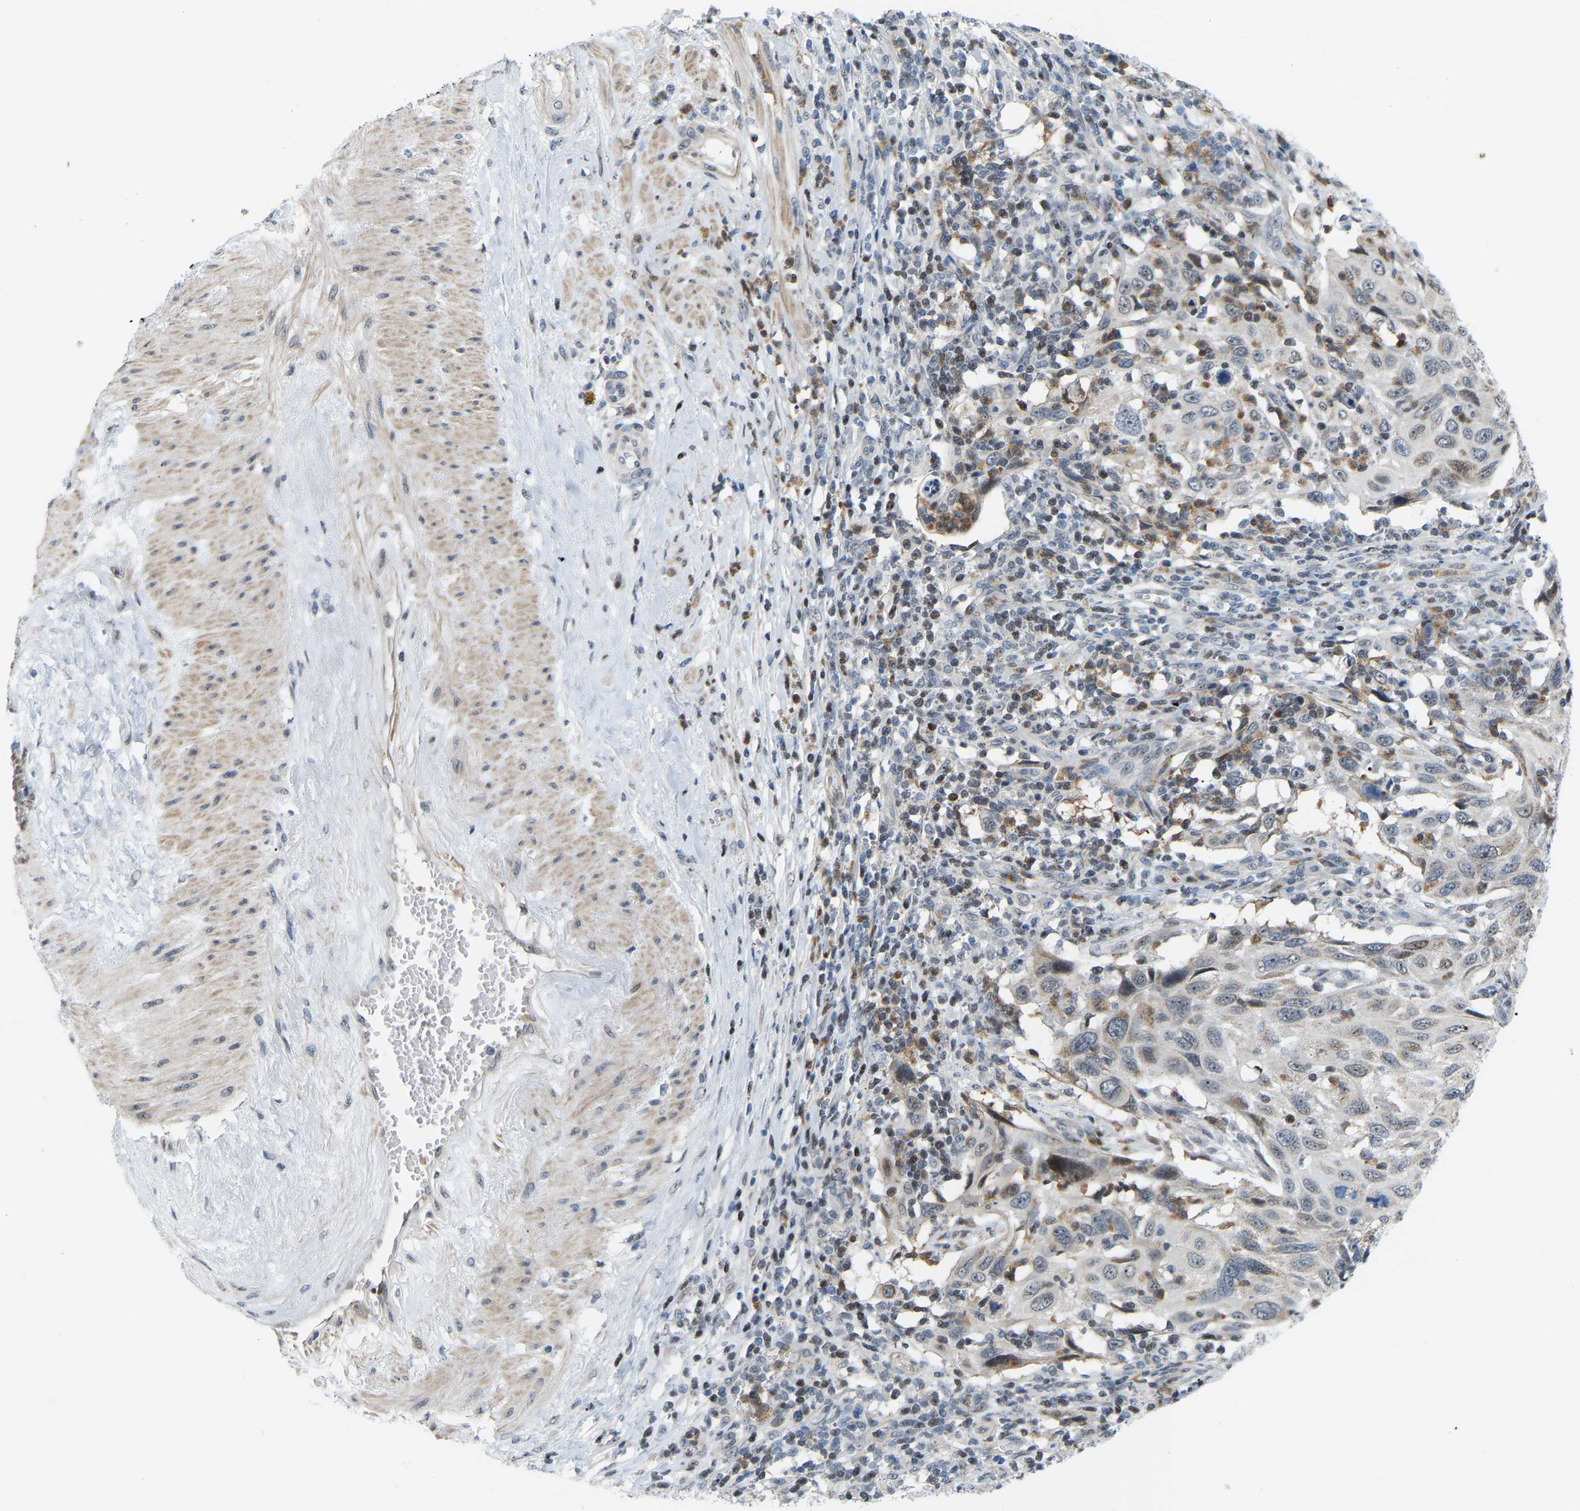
{"staining": {"intensity": "negative", "quantity": "none", "location": "none"}, "tissue": "cervical cancer", "cell_type": "Tumor cells", "image_type": "cancer", "snomed": [{"axis": "morphology", "description": "Squamous cell carcinoma, NOS"}, {"axis": "topography", "description": "Cervix"}], "caption": "Photomicrograph shows no protein positivity in tumor cells of cervical cancer tissue.", "gene": "CROT", "patient": {"sex": "female", "age": 70}}